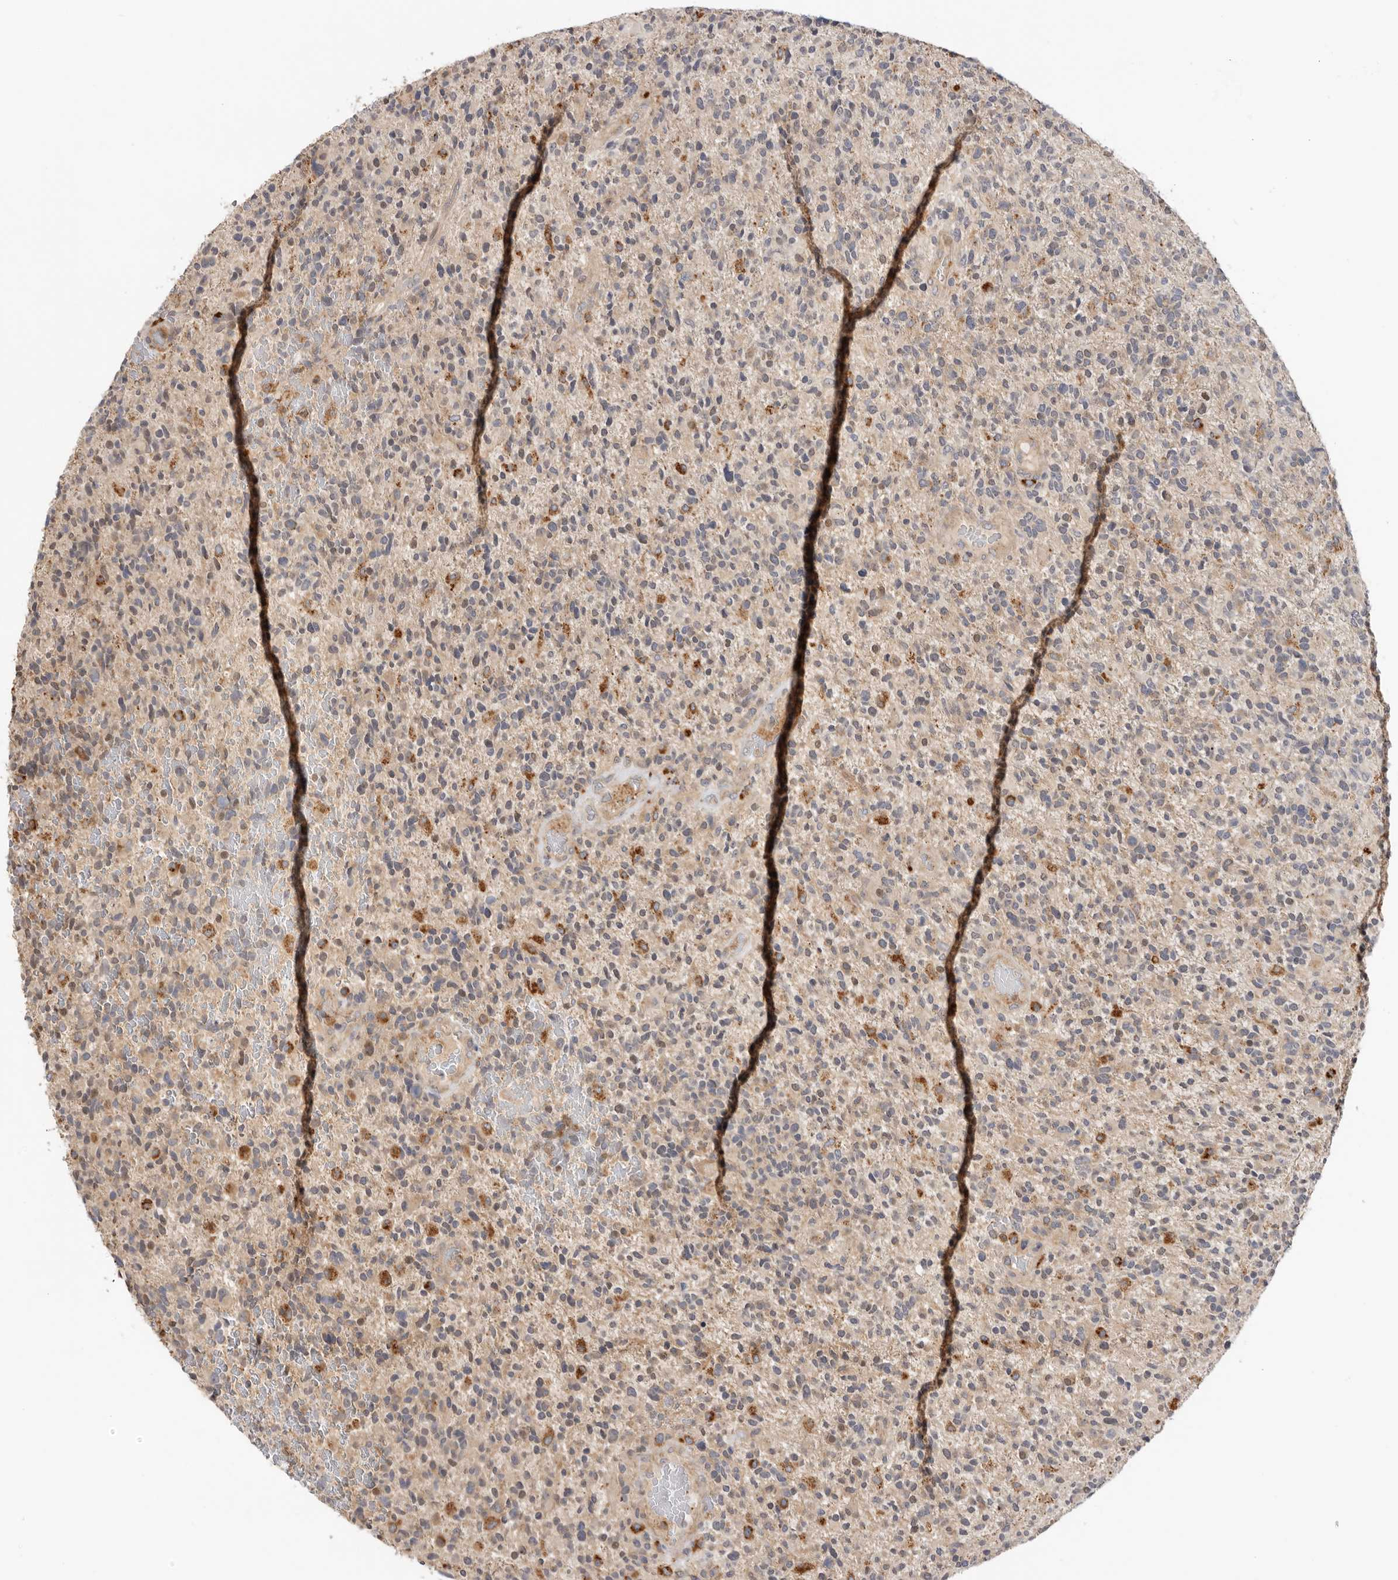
{"staining": {"intensity": "negative", "quantity": "none", "location": "none"}, "tissue": "glioma", "cell_type": "Tumor cells", "image_type": "cancer", "snomed": [{"axis": "morphology", "description": "Glioma, malignant, High grade"}, {"axis": "topography", "description": "Brain"}], "caption": "Malignant high-grade glioma was stained to show a protein in brown. There is no significant expression in tumor cells.", "gene": "GNE", "patient": {"sex": "male", "age": 72}}